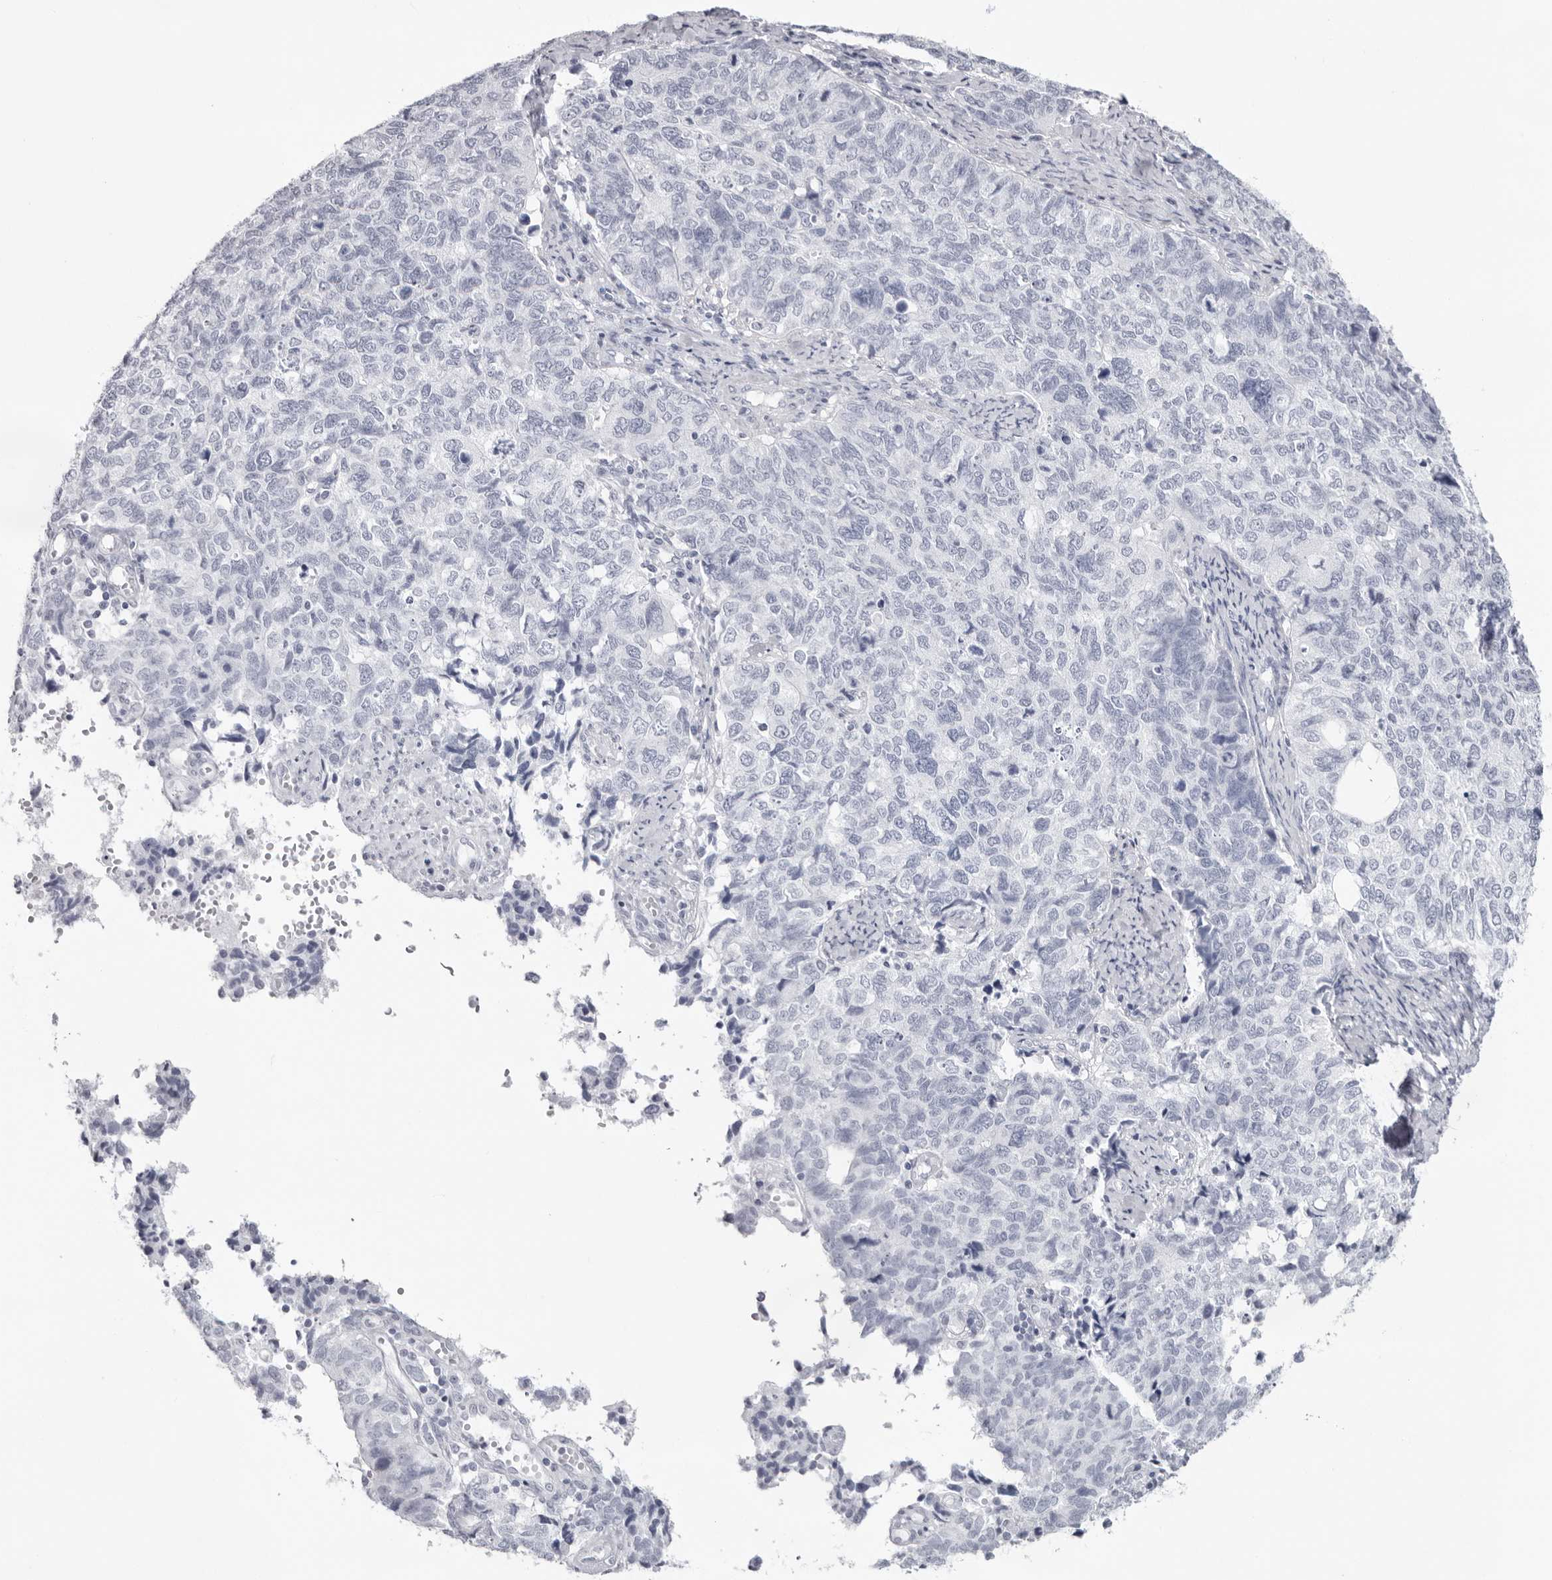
{"staining": {"intensity": "negative", "quantity": "none", "location": "none"}, "tissue": "cervical cancer", "cell_type": "Tumor cells", "image_type": "cancer", "snomed": [{"axis": "morphology", "description": "Squamous cell carcinoma, NOS"}, {"axis": "topography", "description": "Cervix"}], "caption": "This is an IHC histopathology image of human squamous cell carcinoma (cervical). There is no expression in tumor cells.", "gene": "INSL3", "patient": {"sex": "female", "age": 63}}